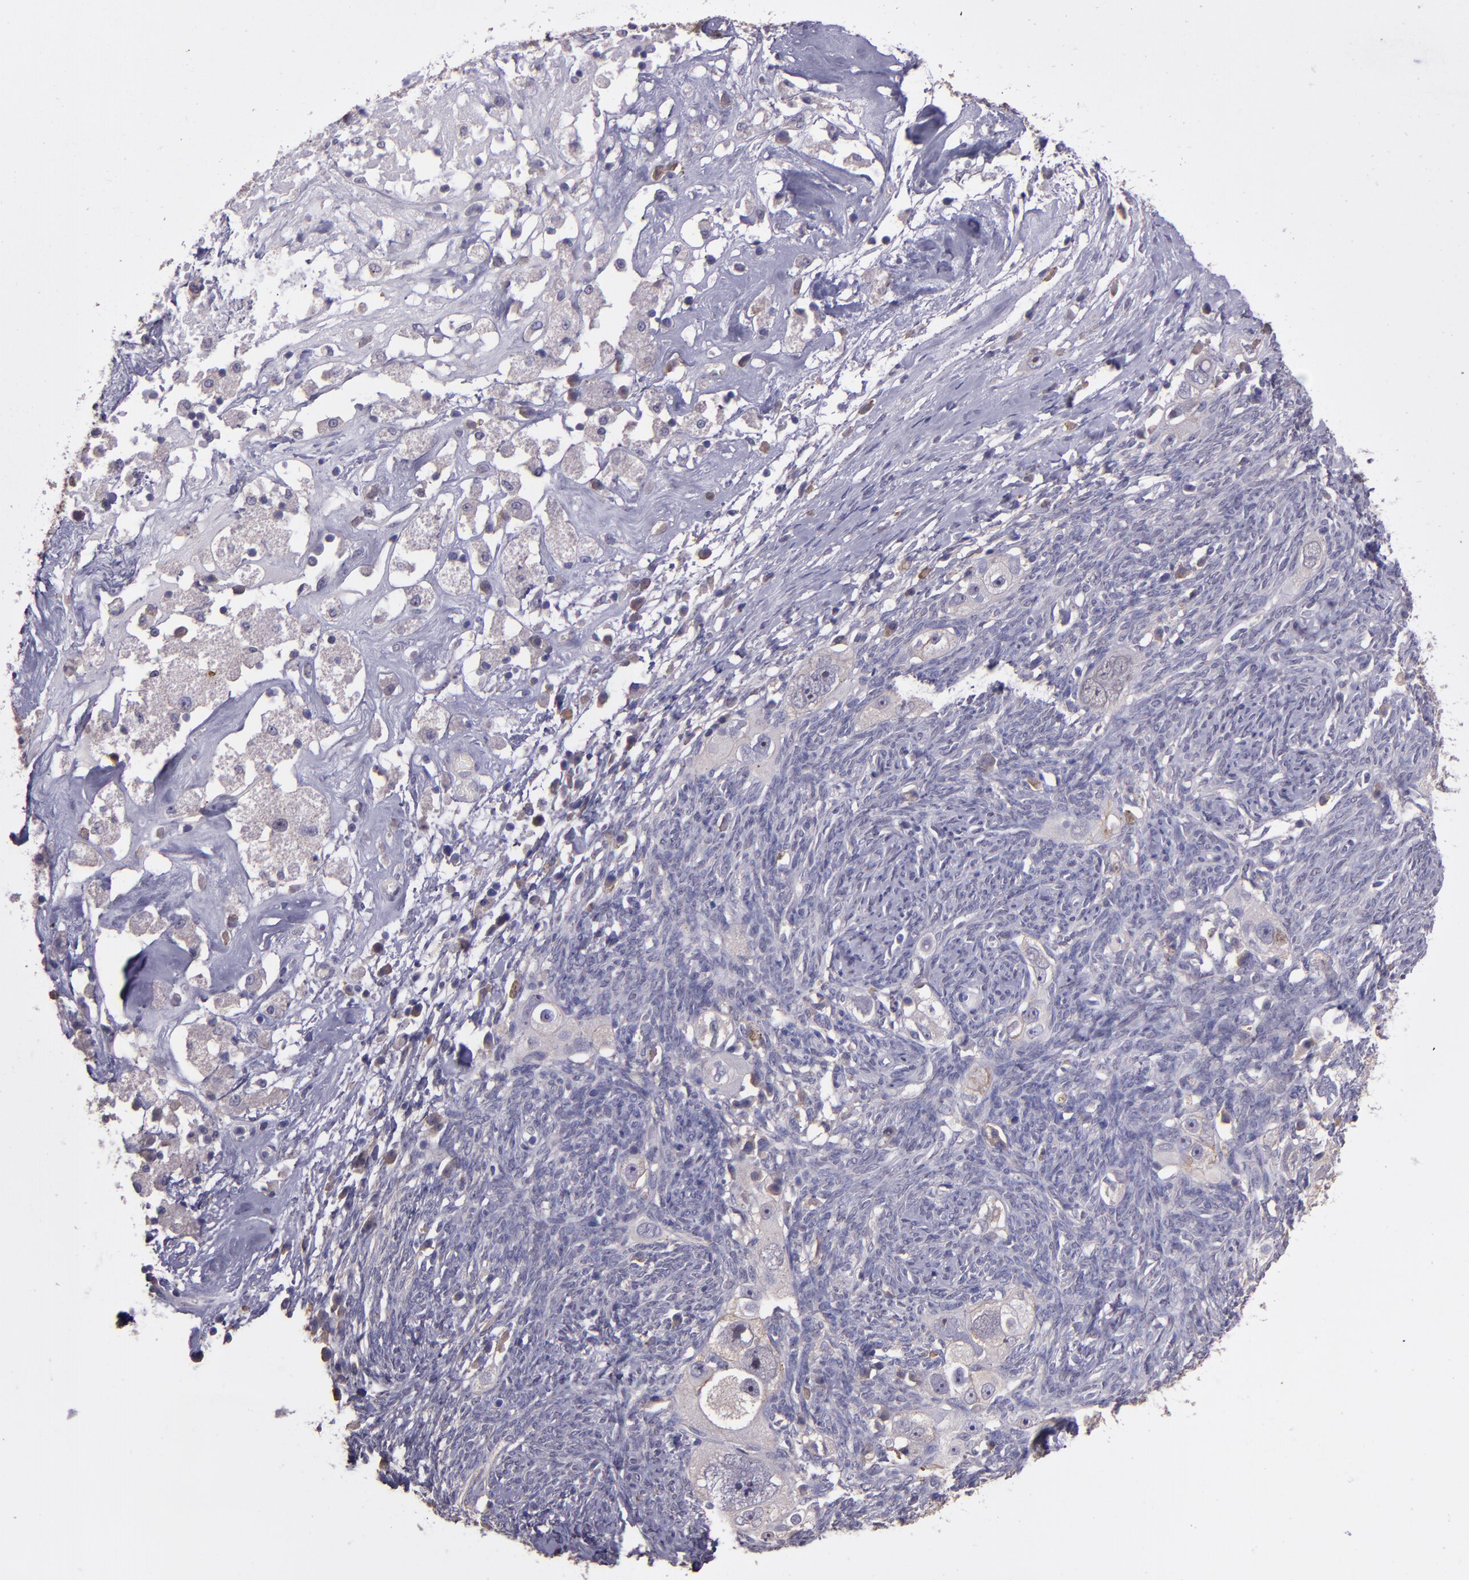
{"staining": {"intensity": "negative", "quantity": "none", "location": "none"}, "tissue": "ovarian cancer", "cell_type": "Tumor cells", "image_type": "cancer", "snomed": [{"axis": "morphology", "description": "Normal tissue, NOS"}, {"axis": "morphology", "description": "Cystadenocarcinoma, serous, NOS"}, {"axis": "topography", "description": "Ovary"}], "caption": "An IHC image of ovarian serous cystadenocarcinoma is shown. There is no staining in tumor cells of ovarian serous cystadenocarcinoma.", "gene": "PAPPA", "patient": {"sex": "female", "age": 62}}